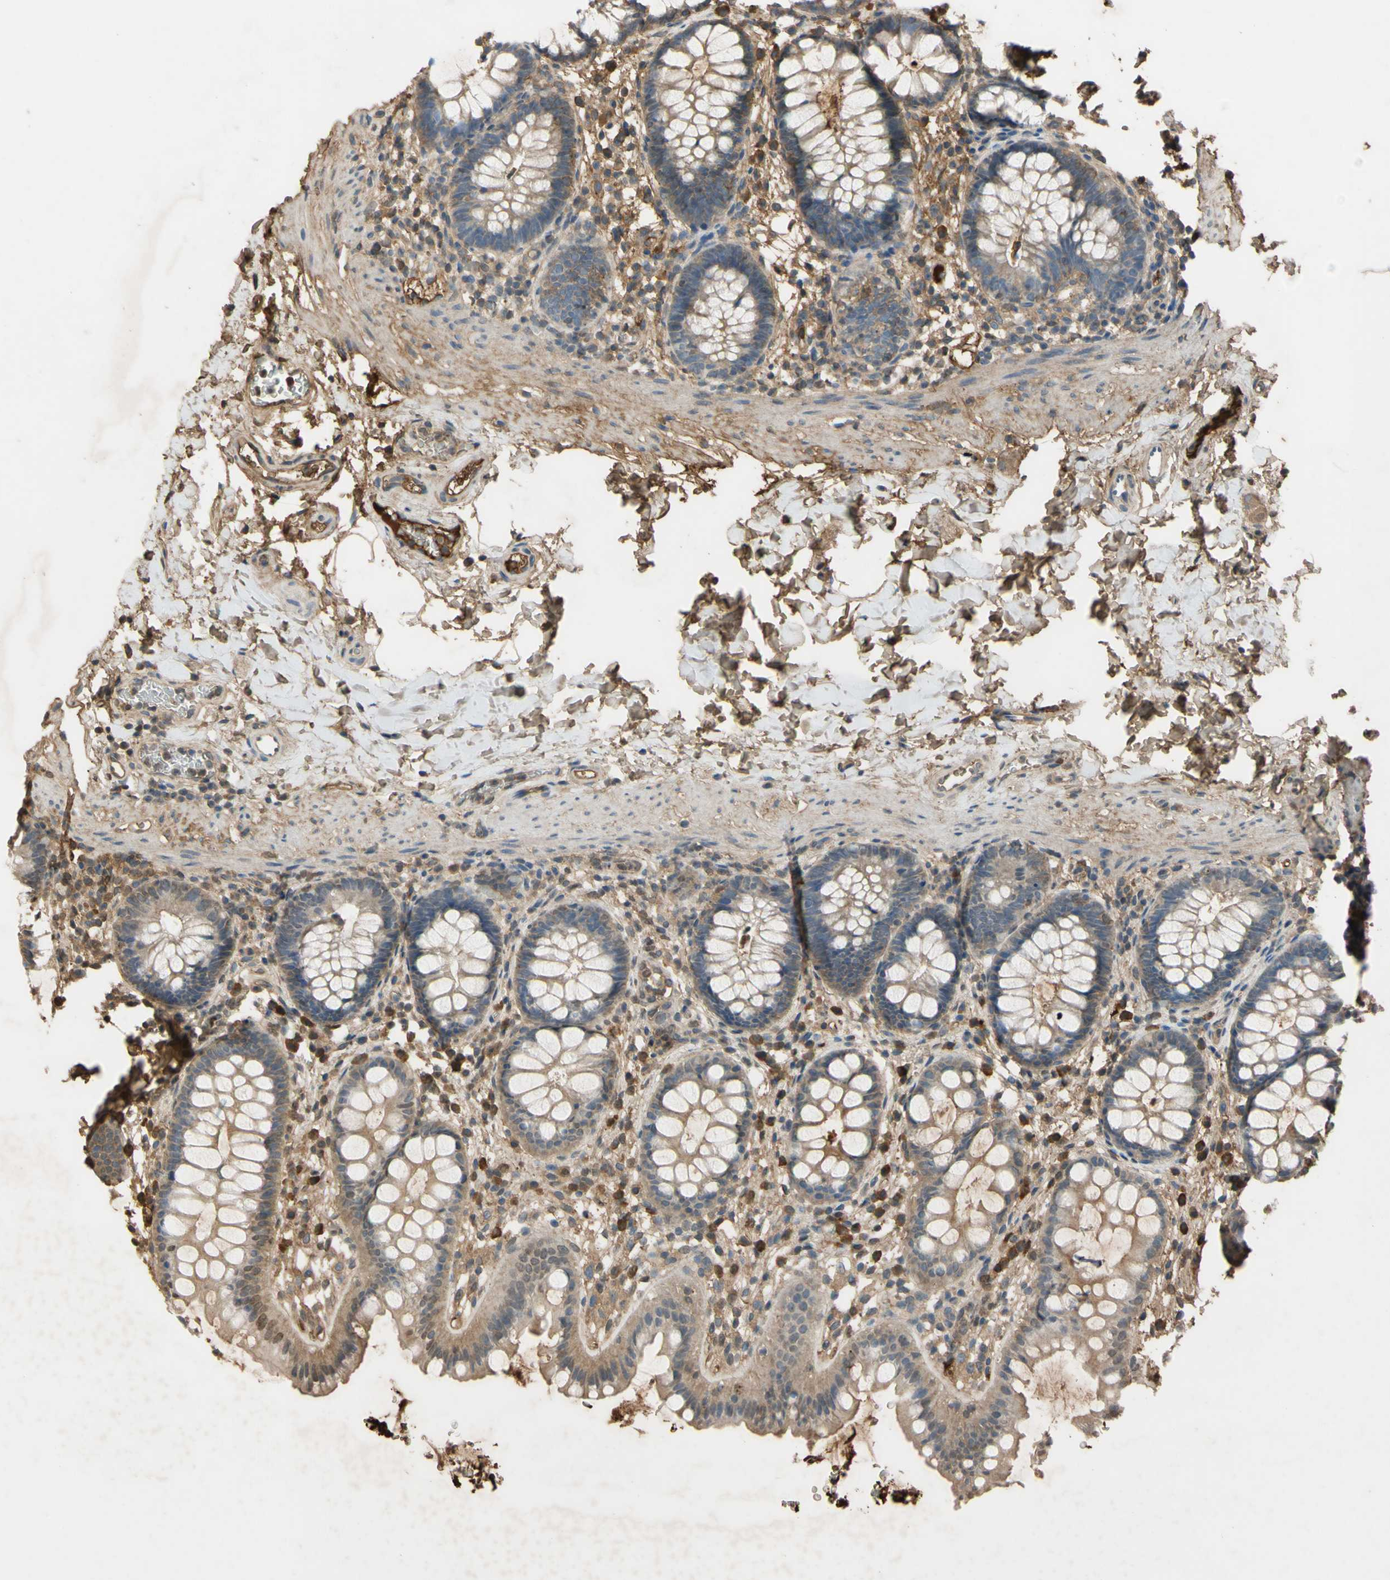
{"staining": {"intensity": "weak", "quantity": ">75%", "location": "cytoplasmic/membranous"}, "tissue": "rectum", "cell_type": "Glandular cells", "image_type": "normal", "snomed": [{"axis": "morphology", "description": "Normal tissue, NOS"}, {"axis": "topography", "description": "Rectum"}], "caption": "Approximately >75% of glandular cells in benign human rectum reveal weak cytoplasmic/membranous protein positivity as visualized by brown immunohistochemical staining.", "gene": "TIMP2", "patient": {"sex": "female", "age": 24}}